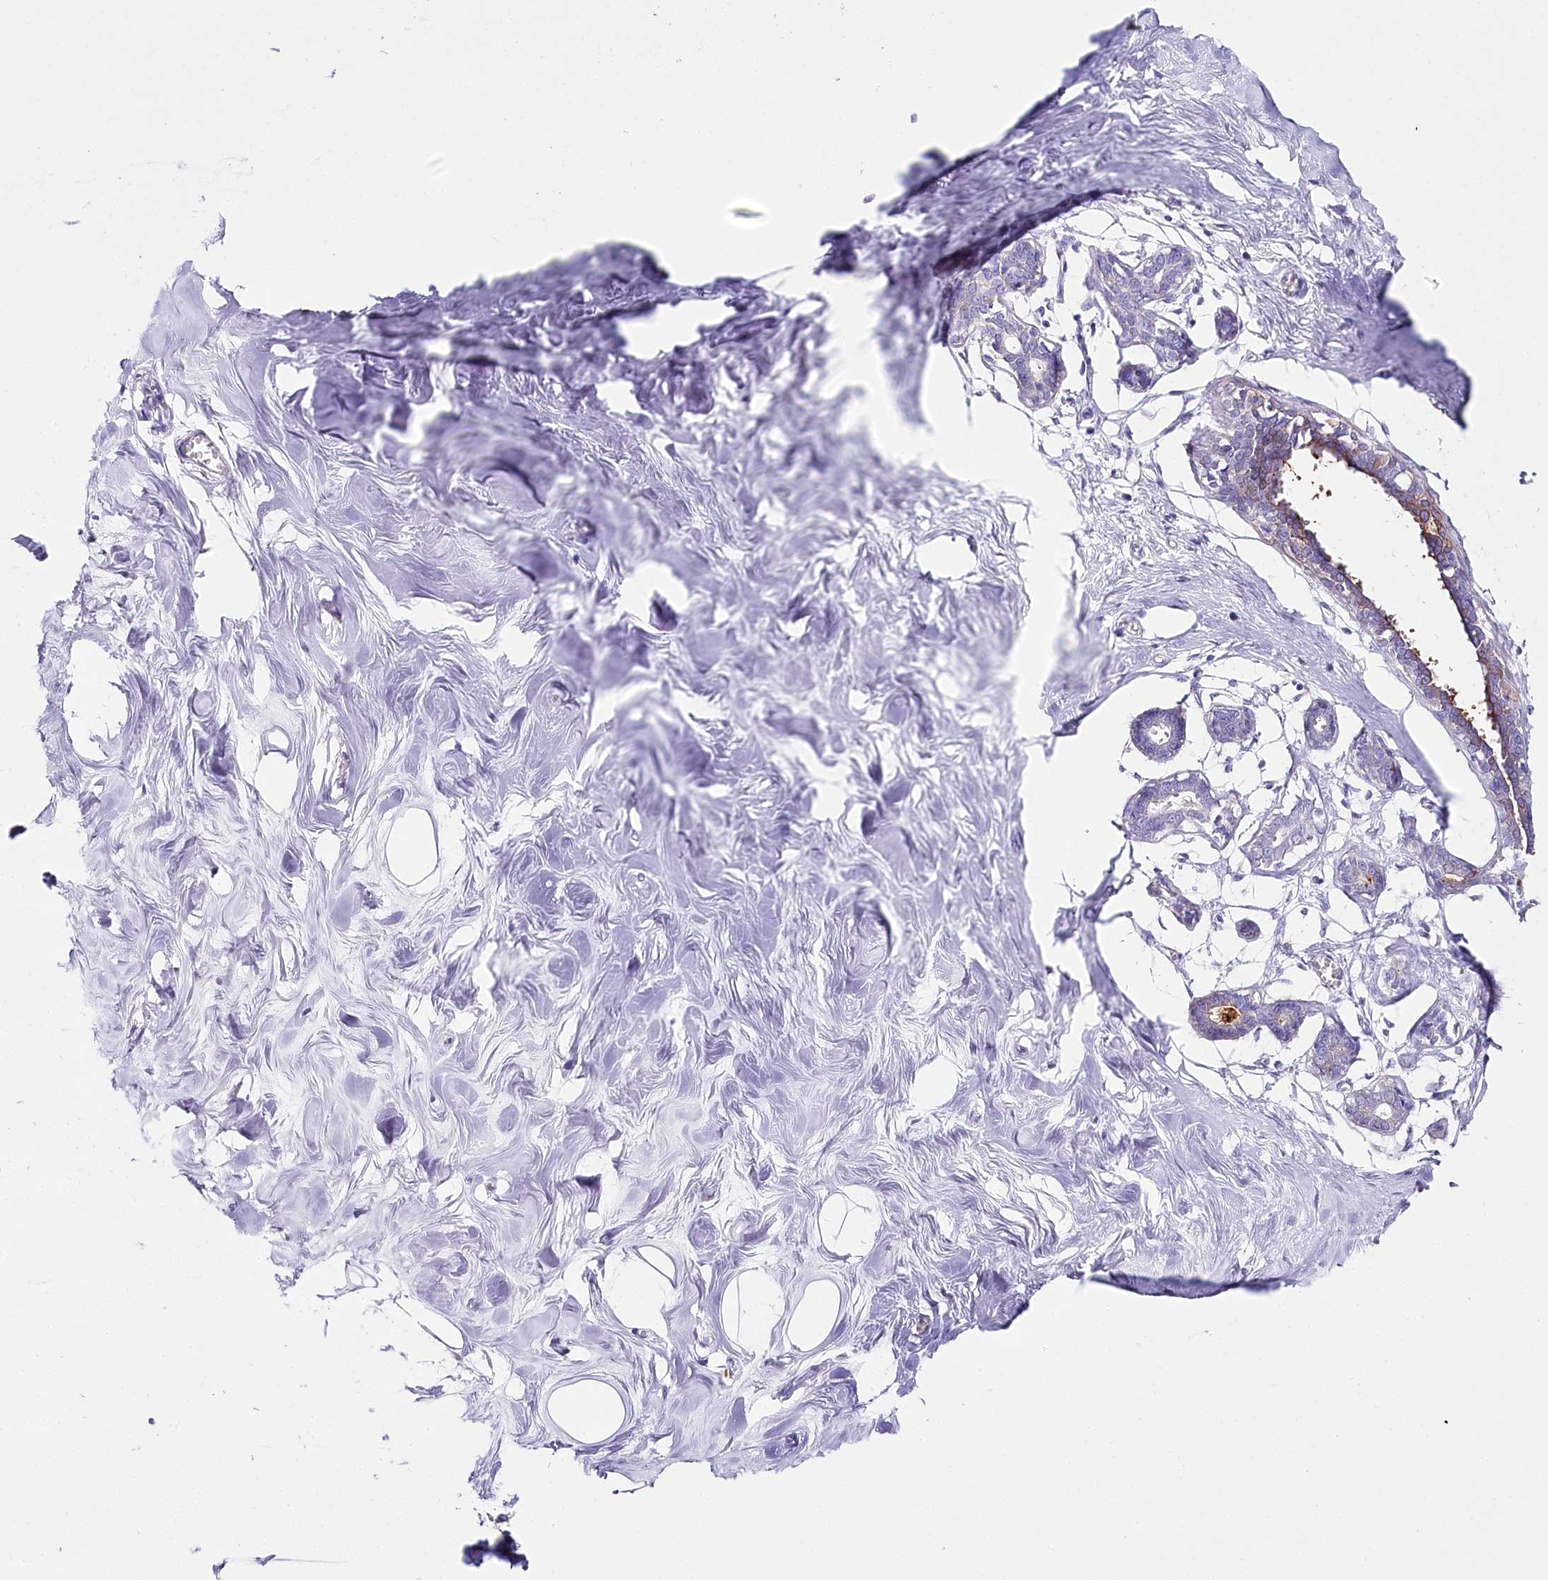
{"staining": {"intensity": "negative", "quantity": "none", "location": "none"}, "tissue": "breast", "cell_type": "Adipocytes", "image_type": "normal", "snomed": [{"axis": "morphology", "description": "Normal tissue, NOS"}, {"axis": "topography", "description": "Breast"}], "caption": "This photomicrograph is of benign breast stained with IHC to label a protein in brown with the nuclei are counter-stained blue. There is no staining in adipocytes.", "gene": "CSN3", "patient": {"sex": "female", "age": 27}}